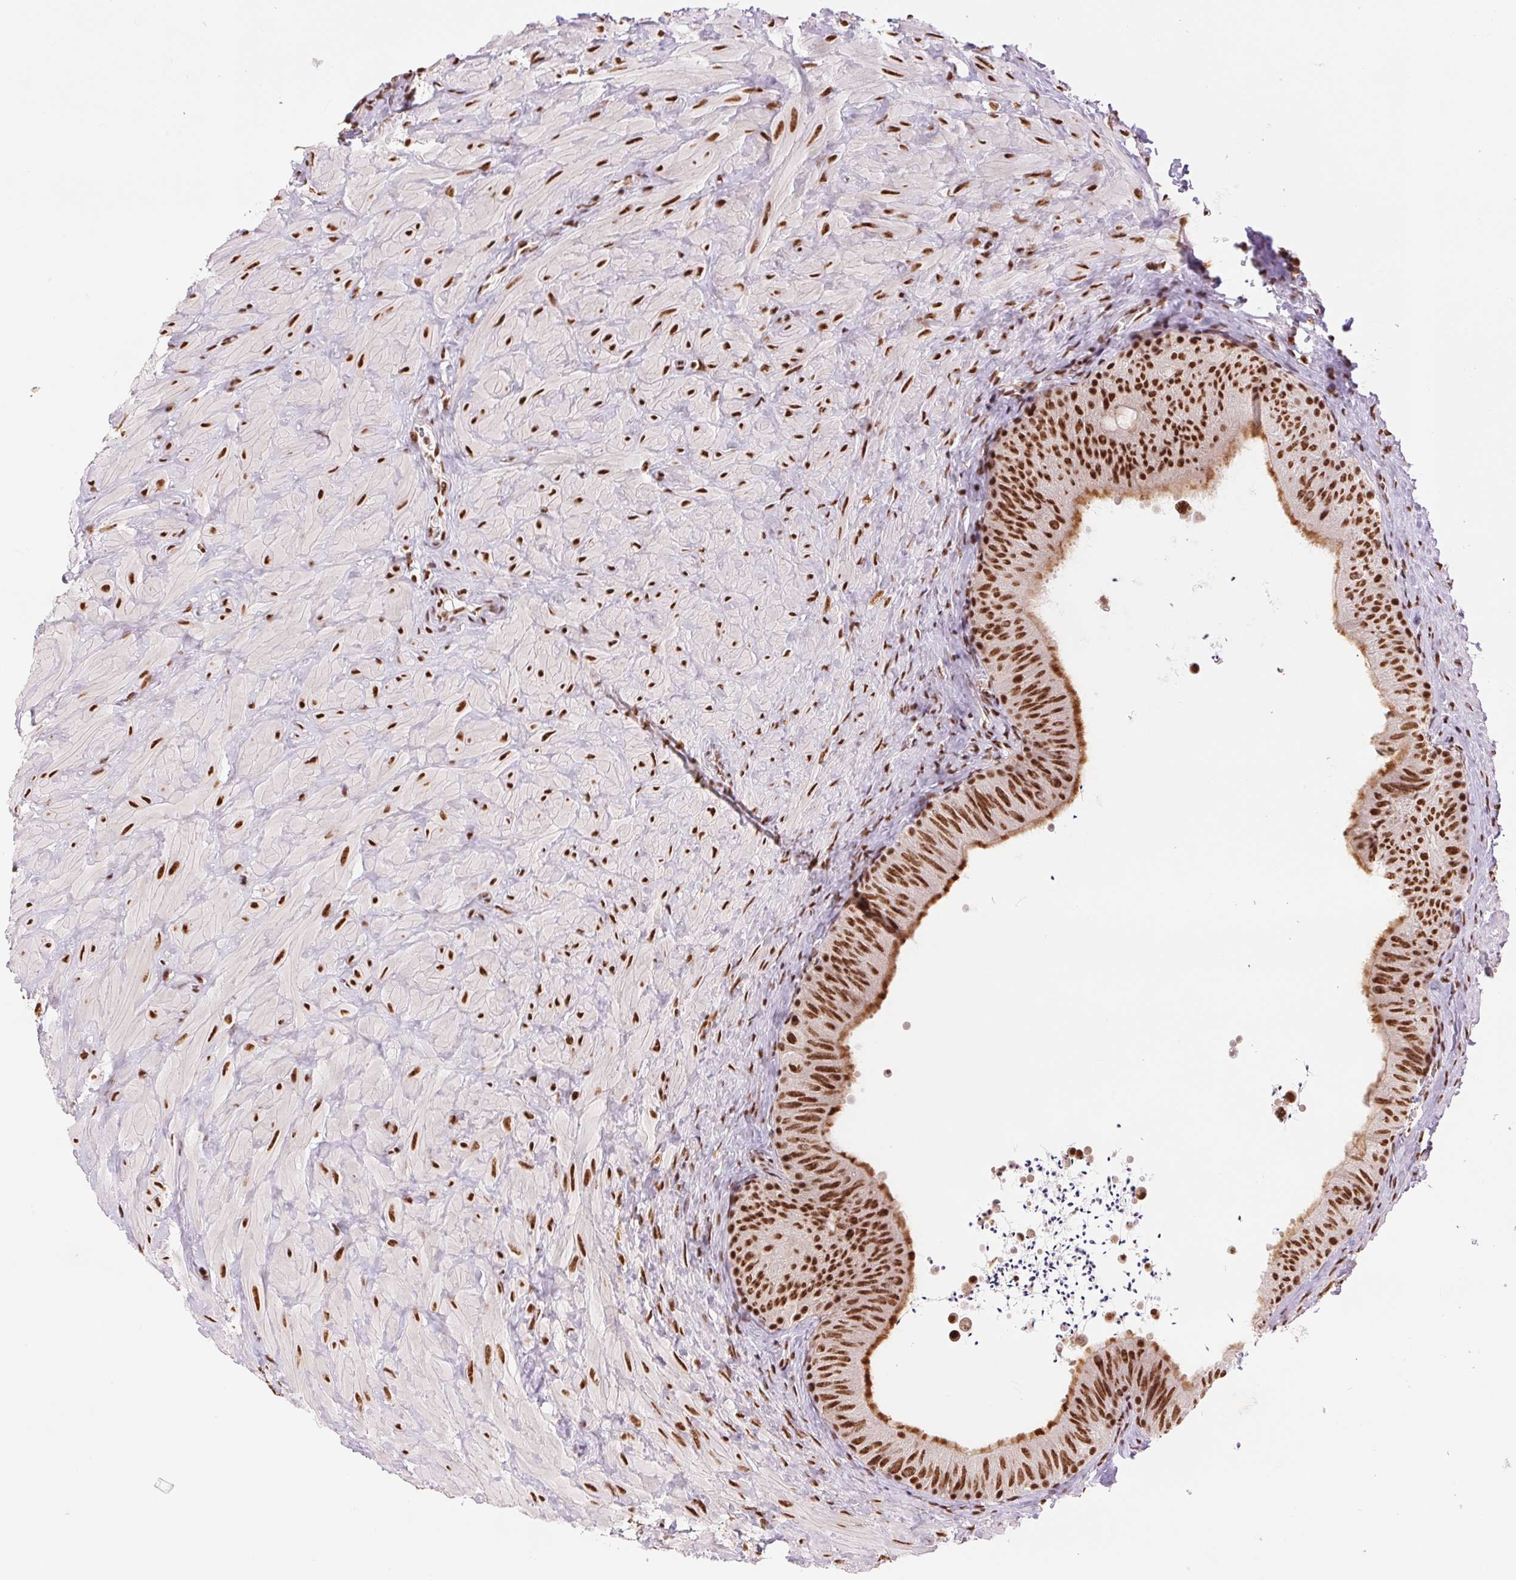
{"staining": {"intensity": "strong", "quantity": ">75%", "location": "nuclear"}, "tissue": "epididymis", "cell_type": "Glandular cells", "image_type": "normal", "snomed": [{"axis": "morphology", "description": "Normal tissue, NOS"}, {"axis": "topography", "description": "Epididymis, spermatic cord, NOS"}, {"axis": "topography", "description": "Epididymis"}], "caption": "Protein expression analysis of benign epididymis displays strong nuclear positivity in approximately >75% of glandular cells.", "gene": "IK", "patient": {"sex": "male", "age": 31}}